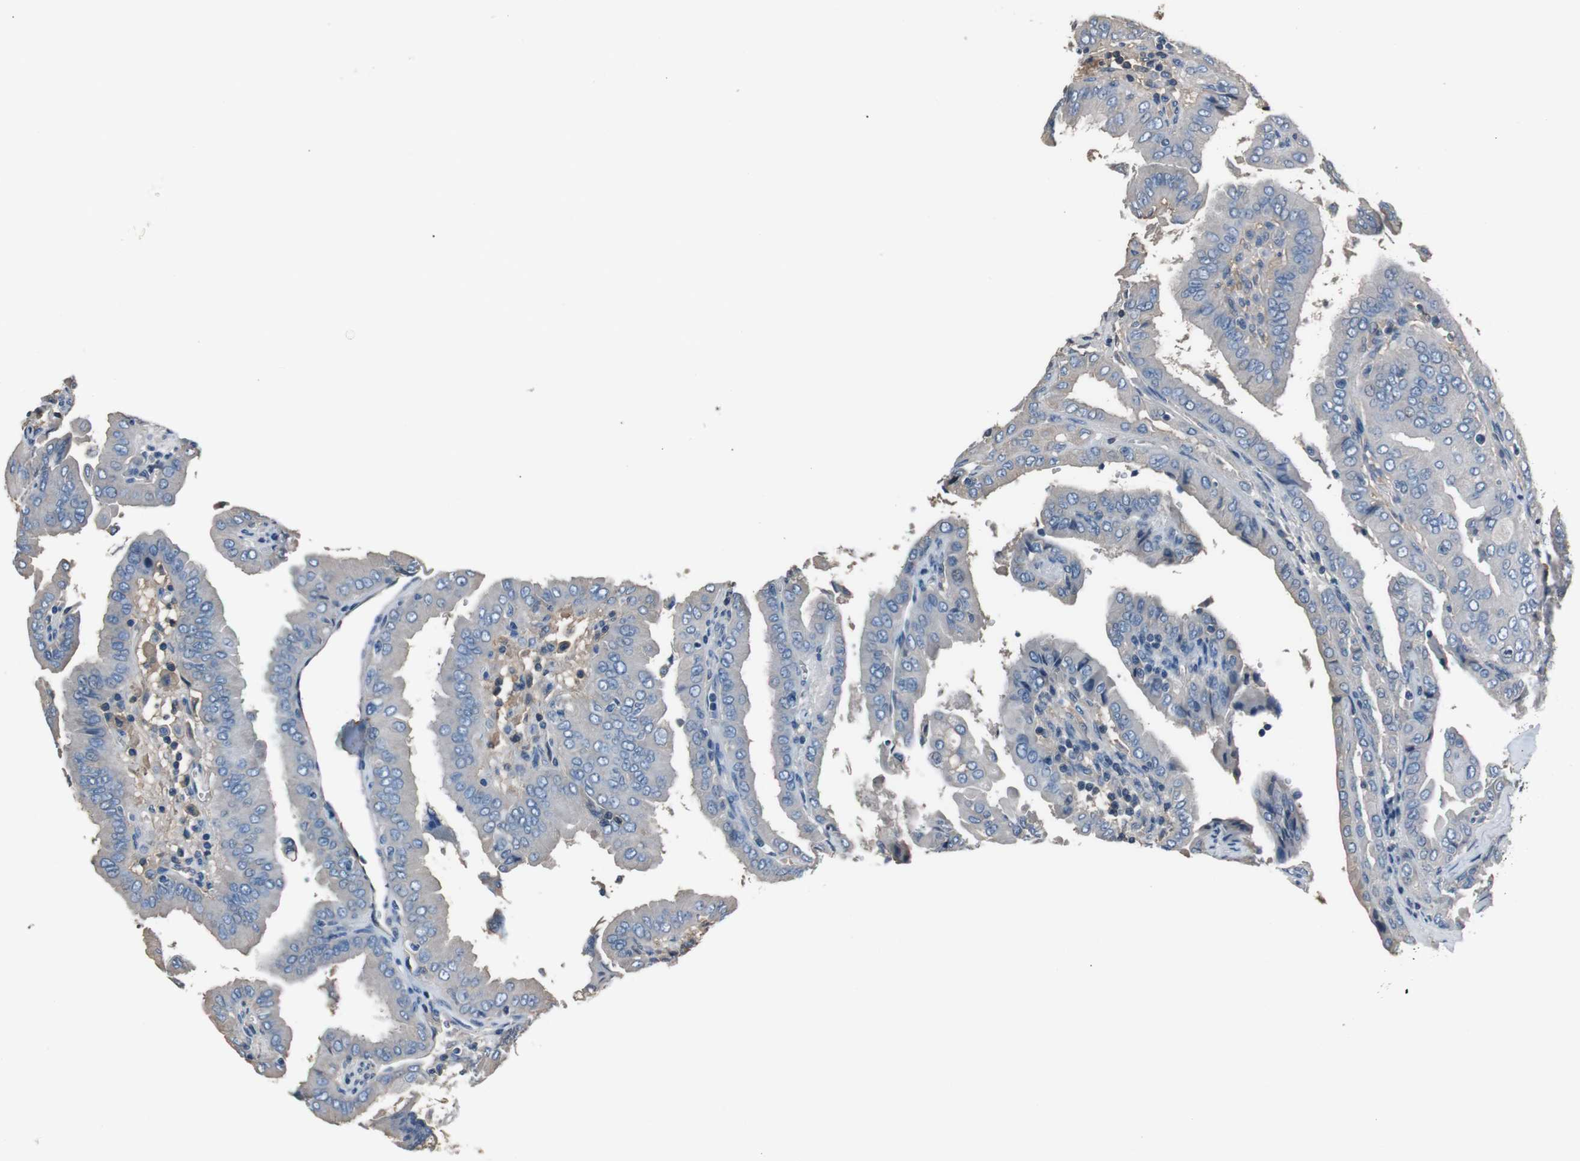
{"staining": {"intensity": "negative", "quantity": "none", "location": "none"}, "tissue": "thyroid cancer", "cell_type": "Tumor cells", "image_type": "cancer", "snomed": [{"axis": "morphology", "description": "Papillary adenocarcinoma, NOS"}, {"axis": "topography", "description": "Thyroid gland"}], "caption": "Tumor cells are negative for protein expression in human thyroid cancer.", "gene": "LEP", "patient": {"sex": "male", "age": 33}}